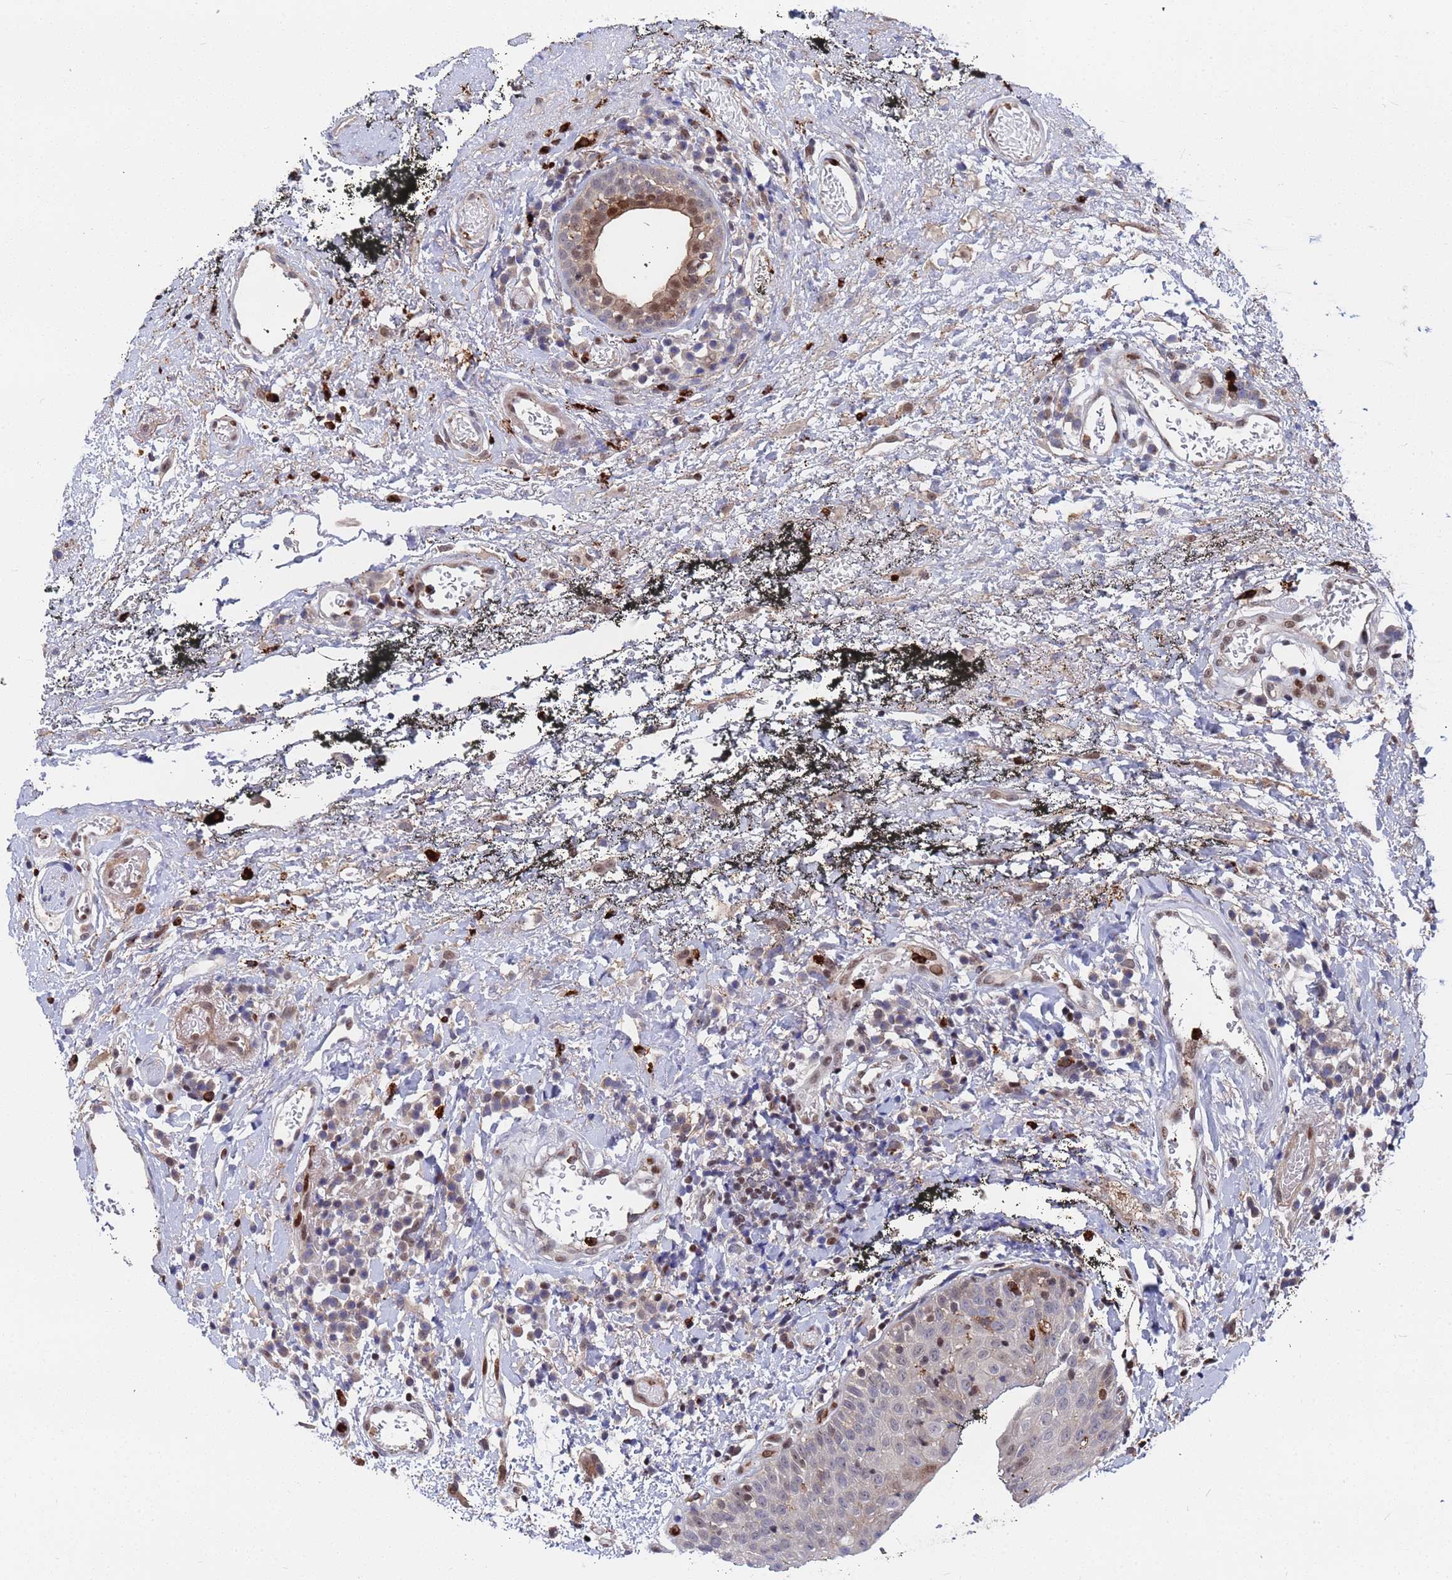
{"staining": {"intensity": "moderate", "quantity": "<25%", "location": "cytoplasmic/membranous,nuclear"}, "tissue": "oral mucosa", "cell_type": "Squamous epithelial cells", "image_type": "normal", "snomed": [{"axis": "morphology", "description": "Normal tissue, NOS"}, {"axis": "topography", "description": "Oral tissue"}], "caption": "Approximately <25% of squamous epithelial cells in normal human oral mucosa display moderate cytoplasmic/membranous,nuclear protein staining as visualized by brown immunohistochemical staining.", "gene": "TMBIM6", "patient": {"sex": "male", "age": 74}}